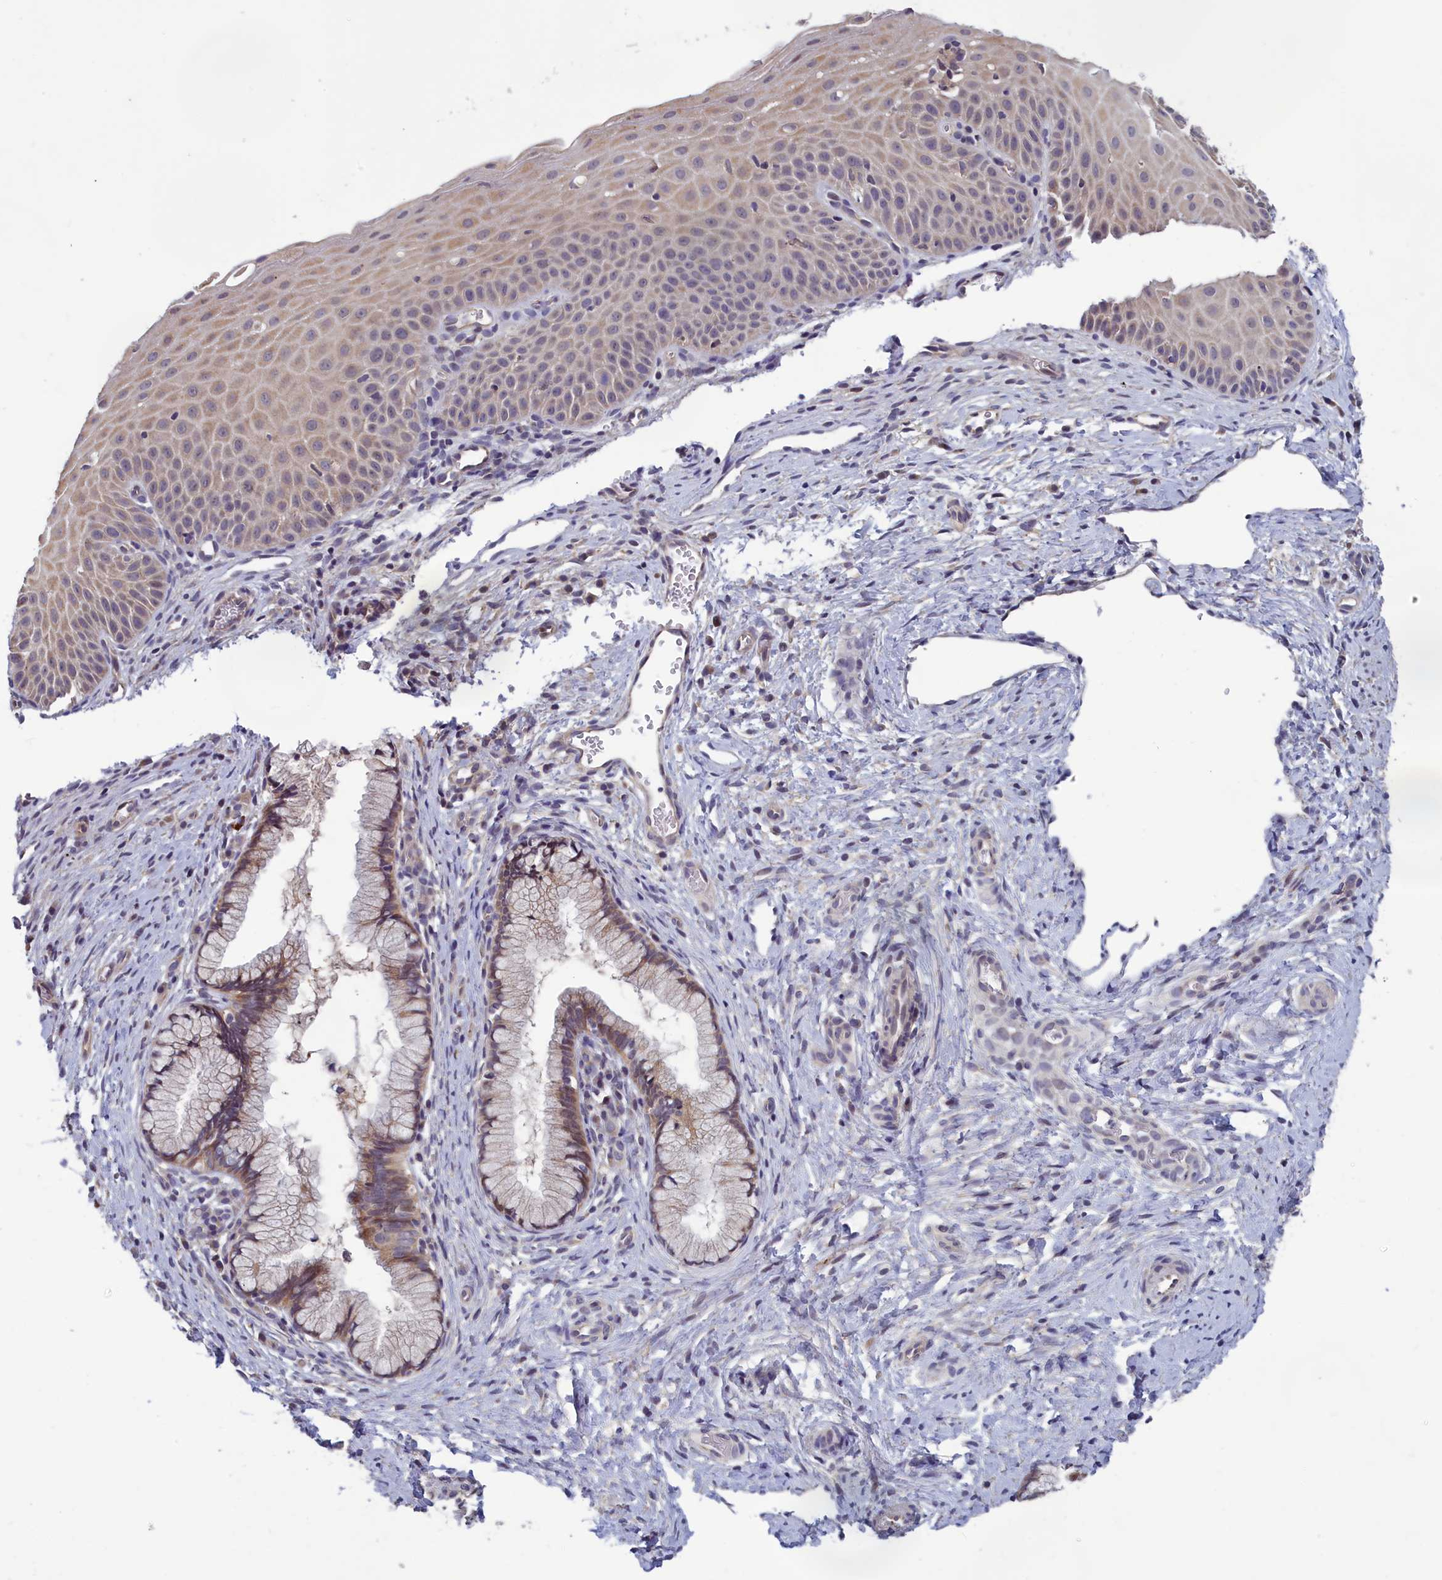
{"staining": {"intensity": "weak", "quantity": ">75%", "location": "cytoplasmic/membranous"}, "tissue": "cervix", "cell_type": "Glandular cells", "image_type": "normal", "snomed": [{"axis": "morphology", "description": "Normal tissue, NOS"}, {"axis": "topography", "description": "Cervix"}], "caption": "Unremarkable cervix reveals weak cytoplasmic/membranous positivity in approximately >75% of glandular cells (brown staining indicates protein expression, while blue staining denotes nuclei)..", "gene": "HECA", "patient": {"sex": "female", "age": 36}}